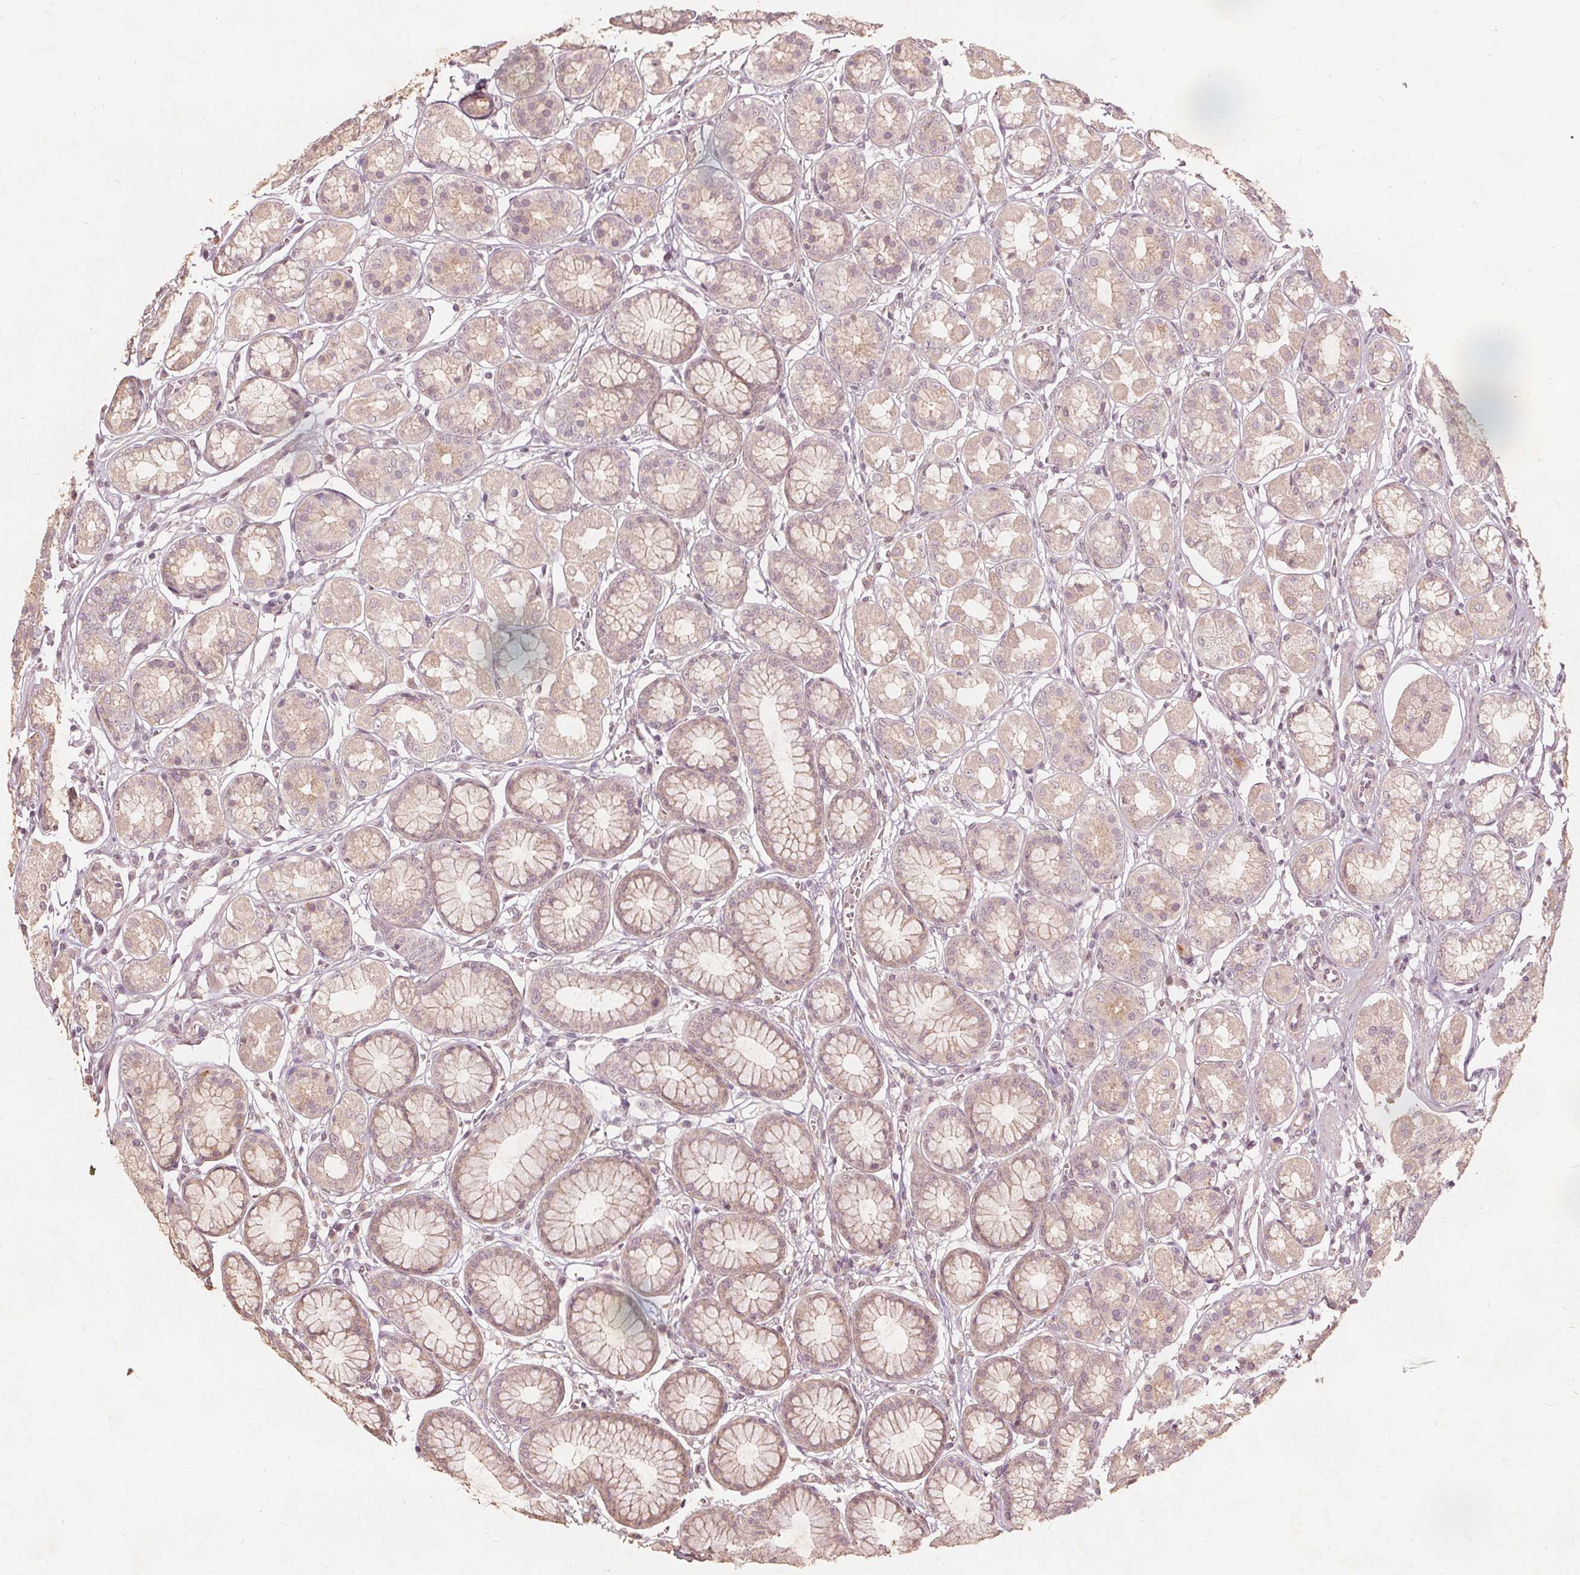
{"staining": {"intensity": "weak", "quantity": ">75%", "location": "cytoplasmic/membranous"}, "tissue": "stomach", "cell_type": "Glandular cells", "image_type": "normal", "snomed": [{"axis": "morphology", "description": "Normal tissue, NOS"}, {"axis": "topography", "description": "Stomach"}, {"axis": "topography", "description": "Stomach, lower"}], "caption": "Stomach was stained to show a protein in brown. There is low levels of weak cytoplasmic/membranous expression in approximately >75% of glandular cells. (DAB (3,3'-diaminobenzidine) = brown stain, brightfield microscopy at high magnification).", "gene": "PTPRT", "patient": {"sex": "male", "age": 76}}